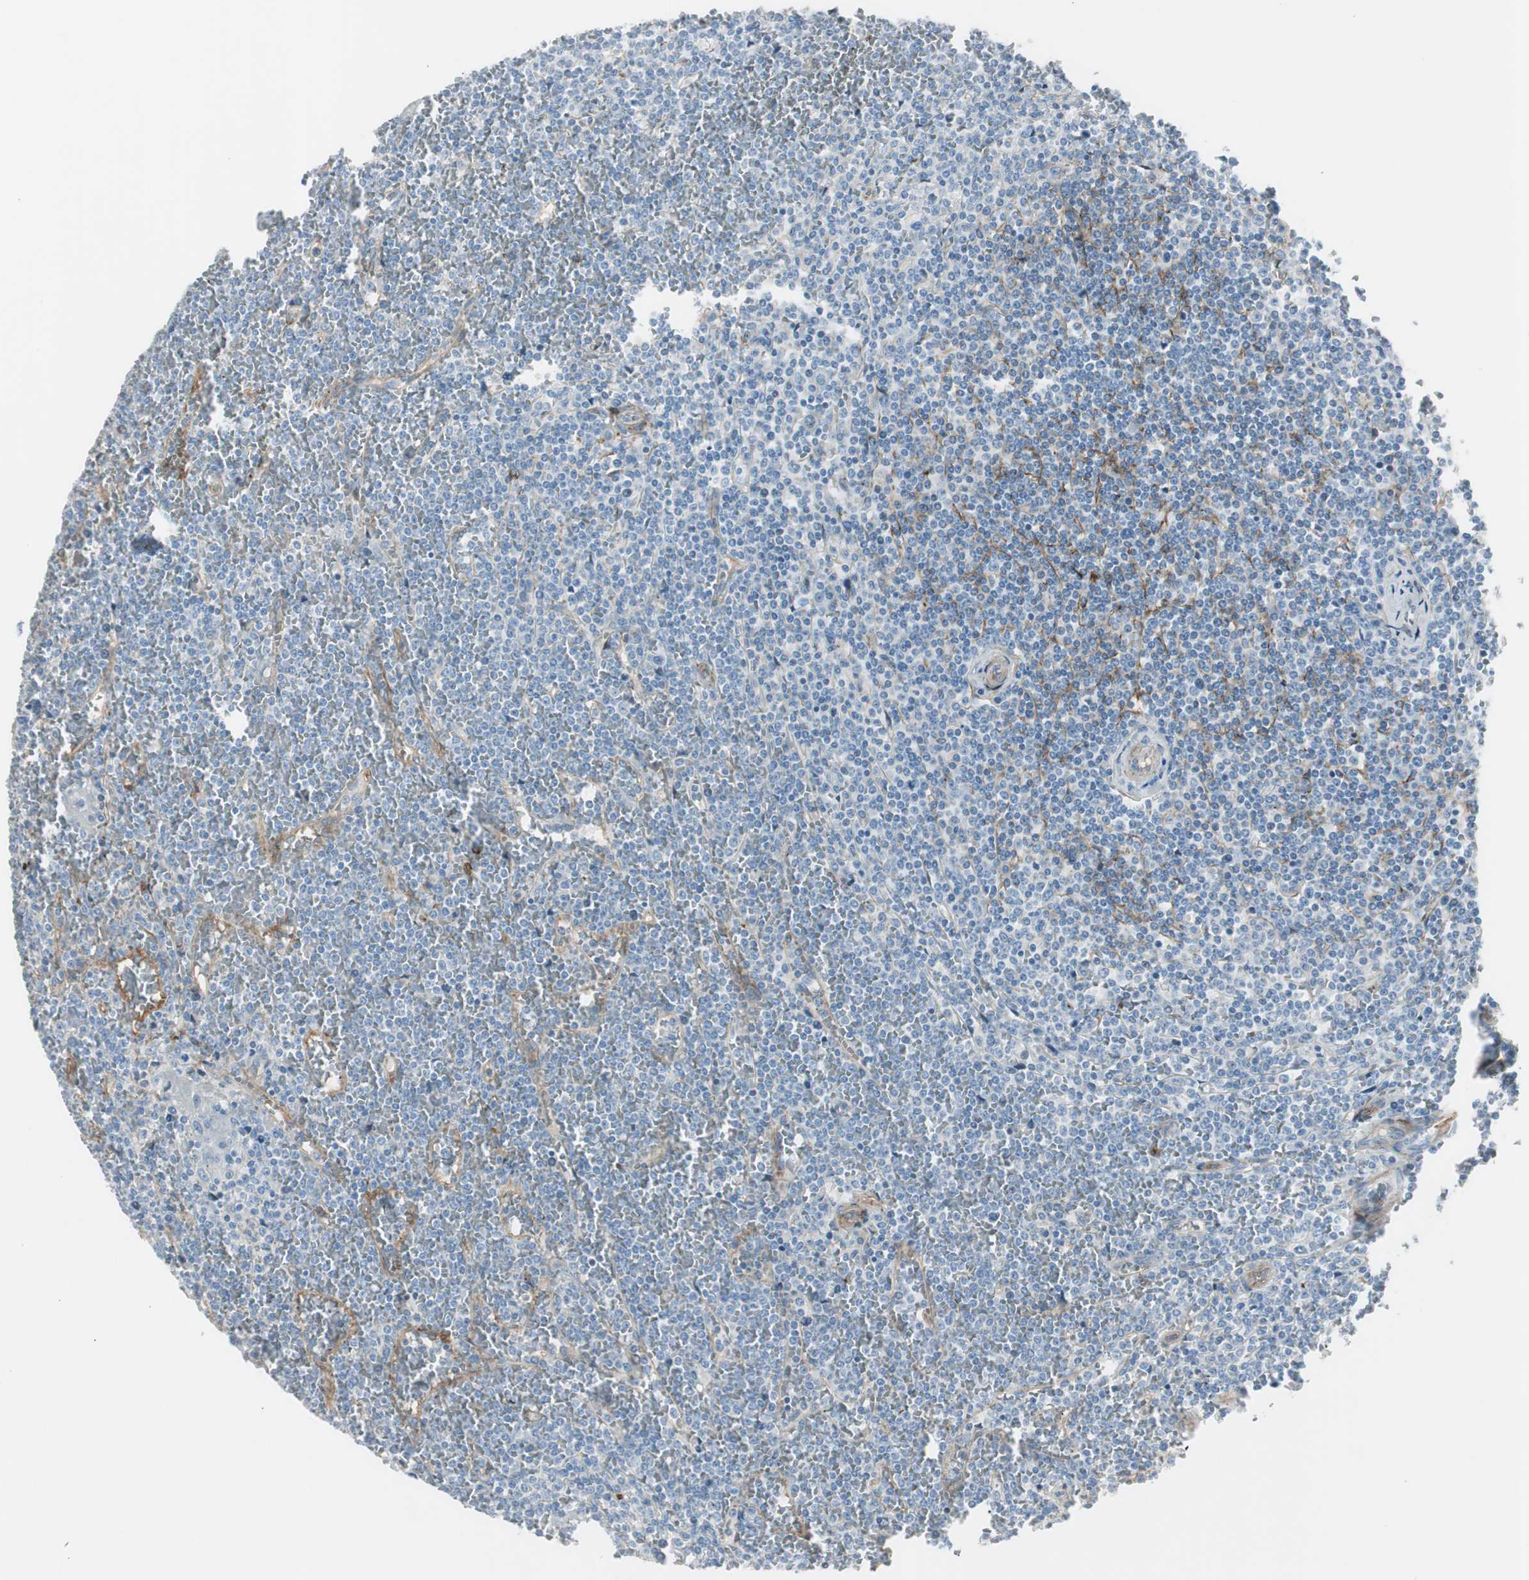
{"staining": {"intensity": "negative", "quantity": "none", "location": "none"}, "tissue": "lymphoma", "cell_type": "Tumor cells", "image_type": "cancer", "snomed": [{"axis": "morphology", "description": "Malignant lymphoma, non-Hodgkin's type, Low grade"}, {"axis": "topography", "description": "Spleen"}], "caption": "Immunohistochemical staining of human malignant lymphoma, non-Hodgkin's type (low-grade) shows no significant staining in tumor cells. The staining is performed using DAB (3,3'-diaminobenzidine) brown chromogen with nuclei counter-stained in using hematoxylin.", "gene": "CACNA2D1", "patient": {"sex": "female", "age": 19}}